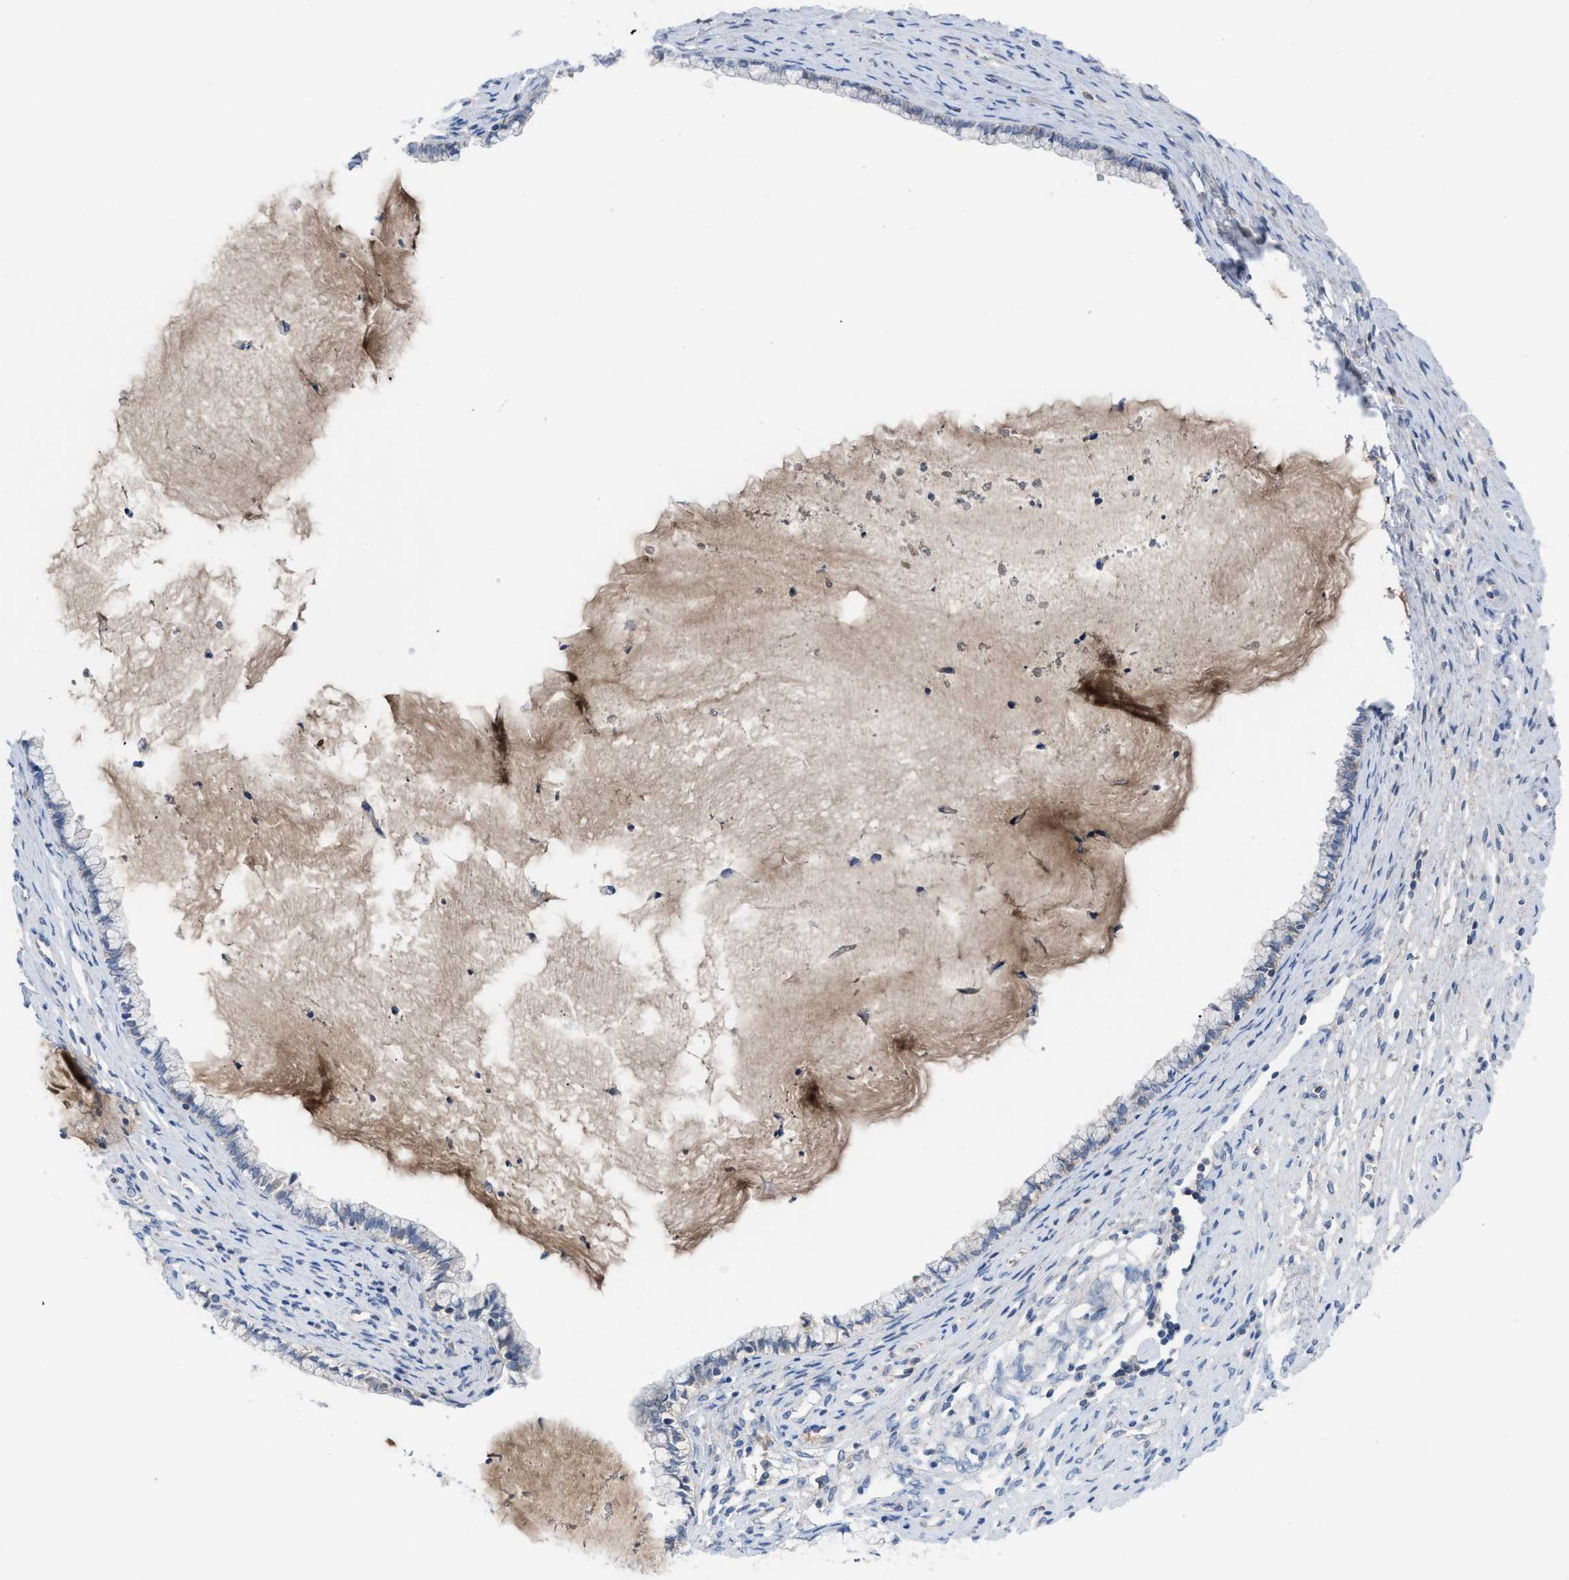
{"staining": {"intensity": "negative", "quantity": "none", "location": "none"}, "tissue": "cervical cancer", "cell_type": "Tumor cells", "image_type": "cancer", "snomed": [{"axis": "morphology", "description": "Adenocarcinoma, NOS"}, {"axis": "topography", "description": "Cervix"}], "caption": "A high-resolution micrograph shows IHC staining of cervical cancer, which demonstrates no significant positivity in tumor cells.", "gene": "HPX", "patient": {"sex": "female", "age": 44}}